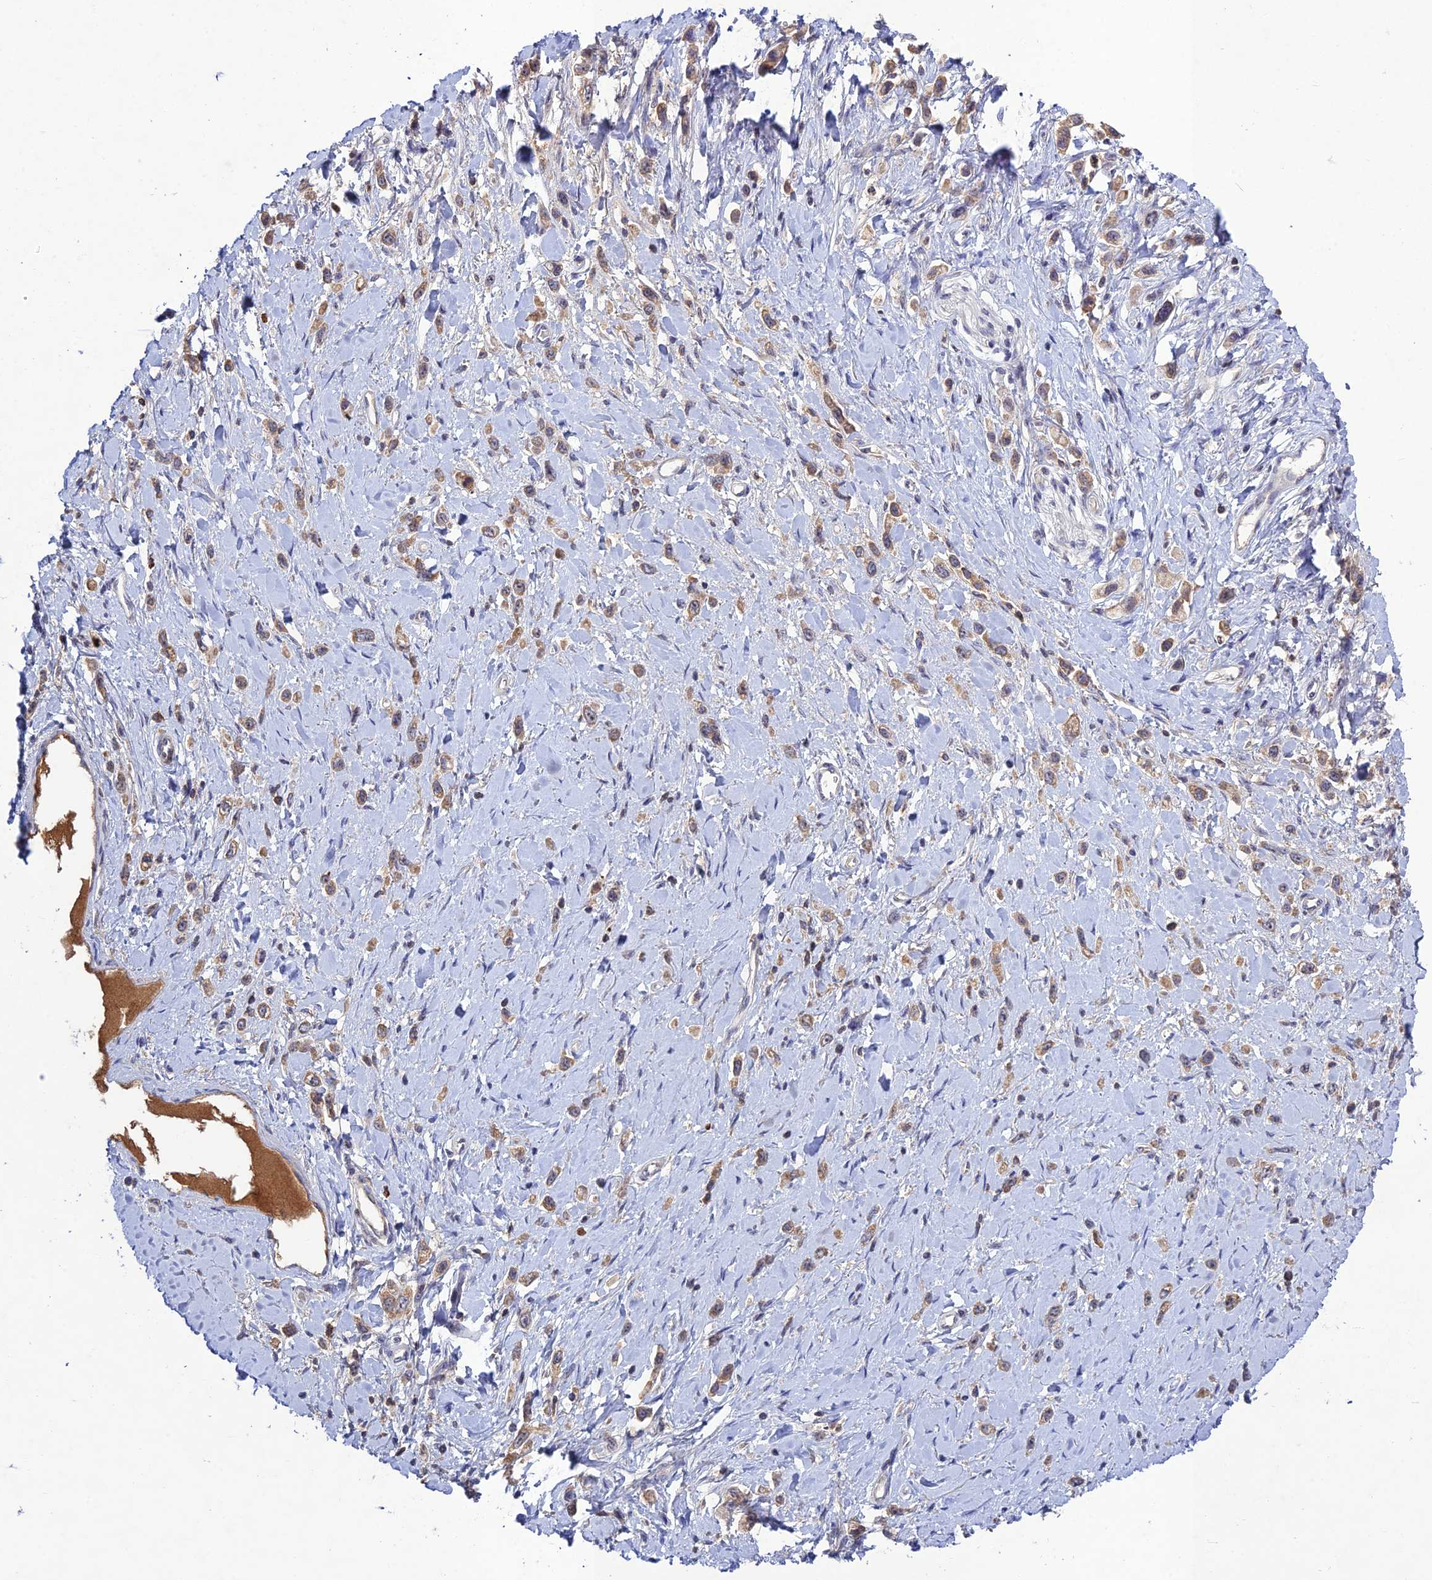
{"staining": {"intensity": "weak", "quantity": ">75%", "location": "cytoplasmic/membranous"}, "tissue": "stomach cancer", "cell_type": "Tumor cells", "image_type": "cancer", "snomed": [{"axis": "morphology", "description": "Adenocarcinoma, NOS"}, {"axis": "topography", "description": "Stomach"}], "caption": "Brown immunohistochemical staining in stomach cancer (adenocarcinoma) reveals weak cytoplasmic/membranous positivity in about >75% of tumor cells.", "gene": "CHST5", "patient": {"sex": "female", "age": 65}}